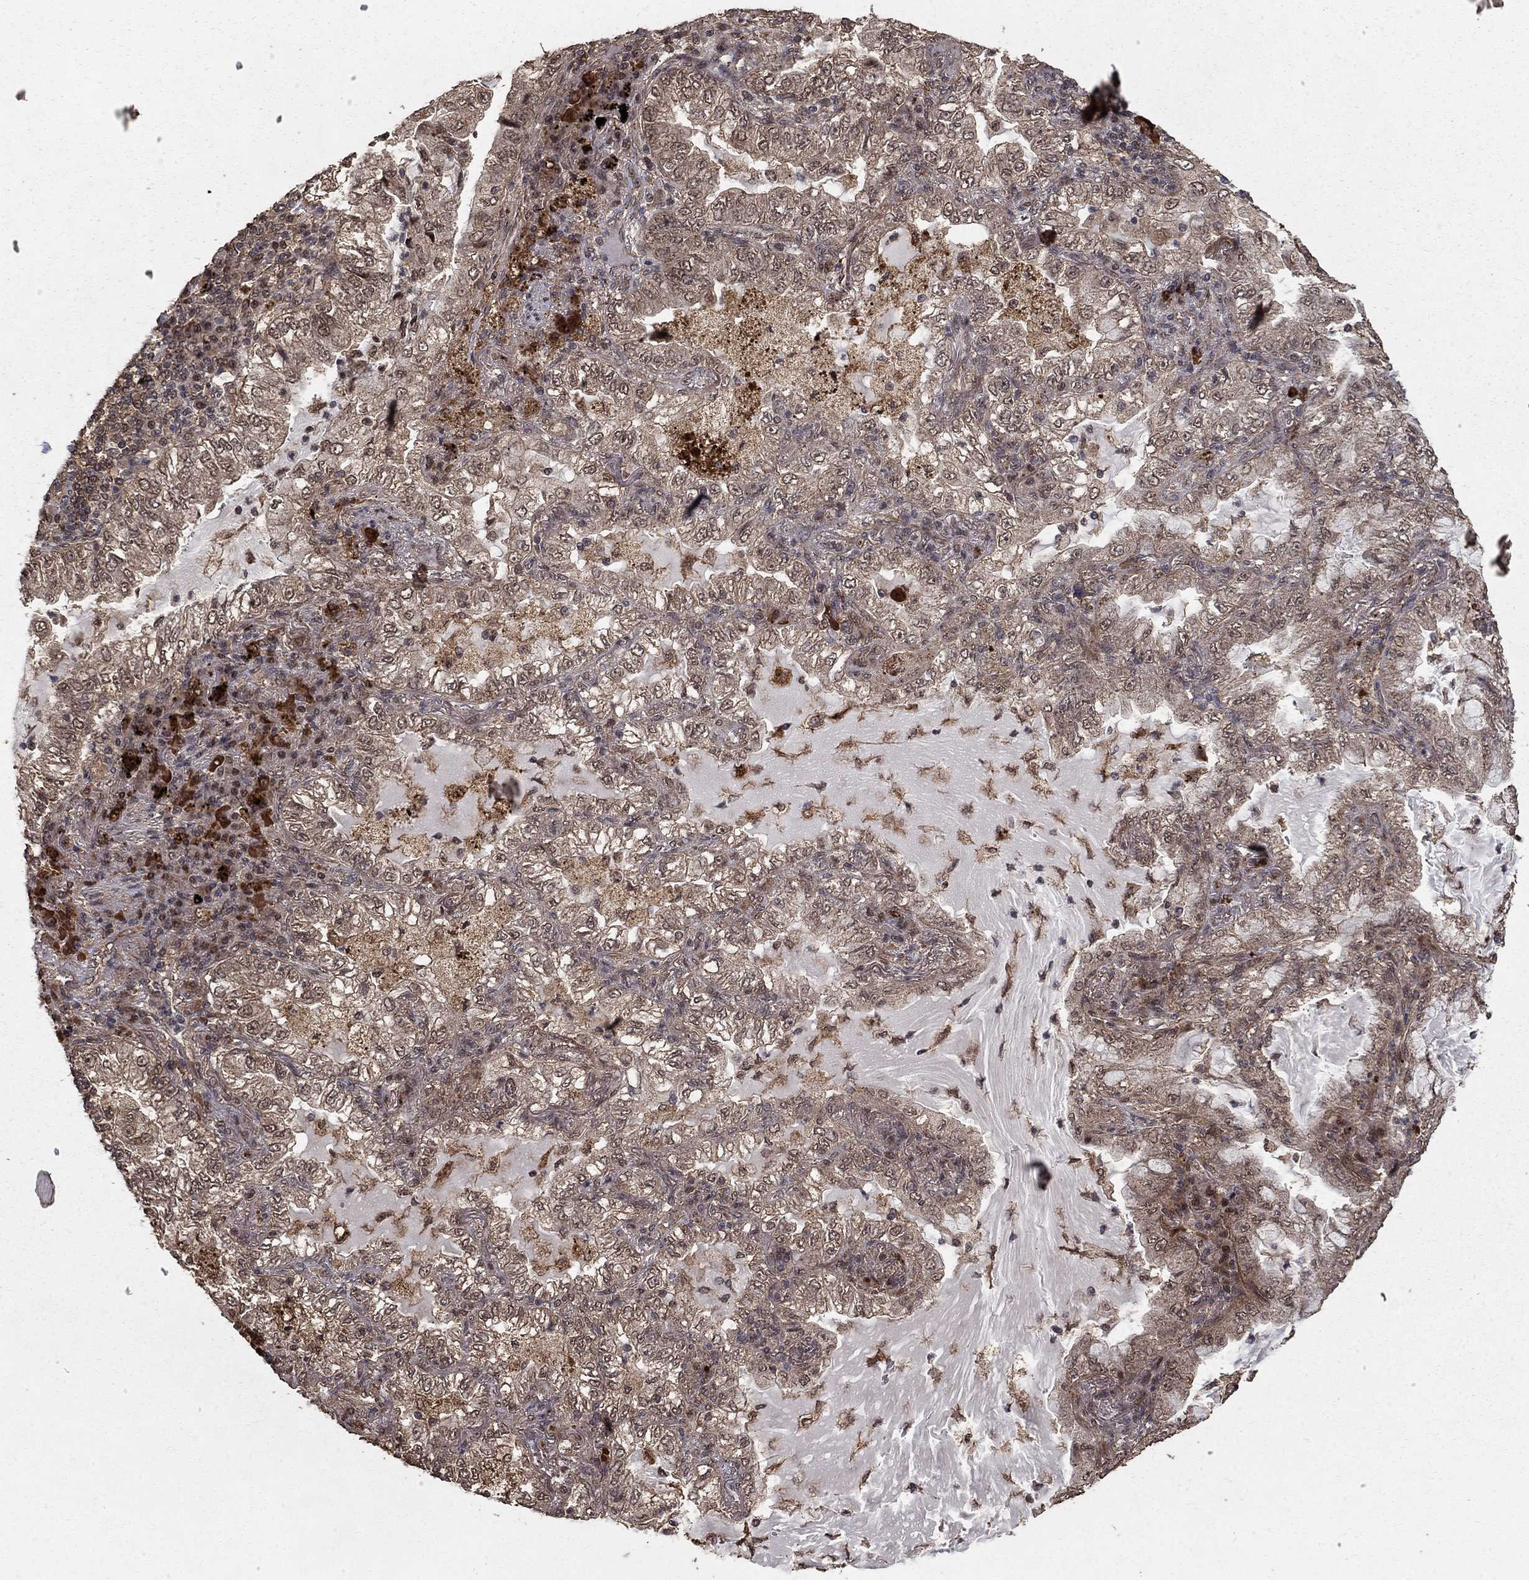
{"staining": {"intensity": "weak", "quantity": ">75%", "location": "cytoplasmic/membranous"}, "tissue": "lung cancer", "cell_type": "Tumor cells", "image_type": "cancer", "snomed": [{"axis": "morphology", "description": "Adenocarcinoma, NOS"}, {"axis": "topography", "description": "Lung"}], "caption": "Protein analysis of lung cancer (adenocarcinoma) tissue demonstrates weak cytoplasmic/membranous staining in approximately >75% of tumor cells.", "gene": "PRDM1", "patient": {"sex": "female", "age": 73}}